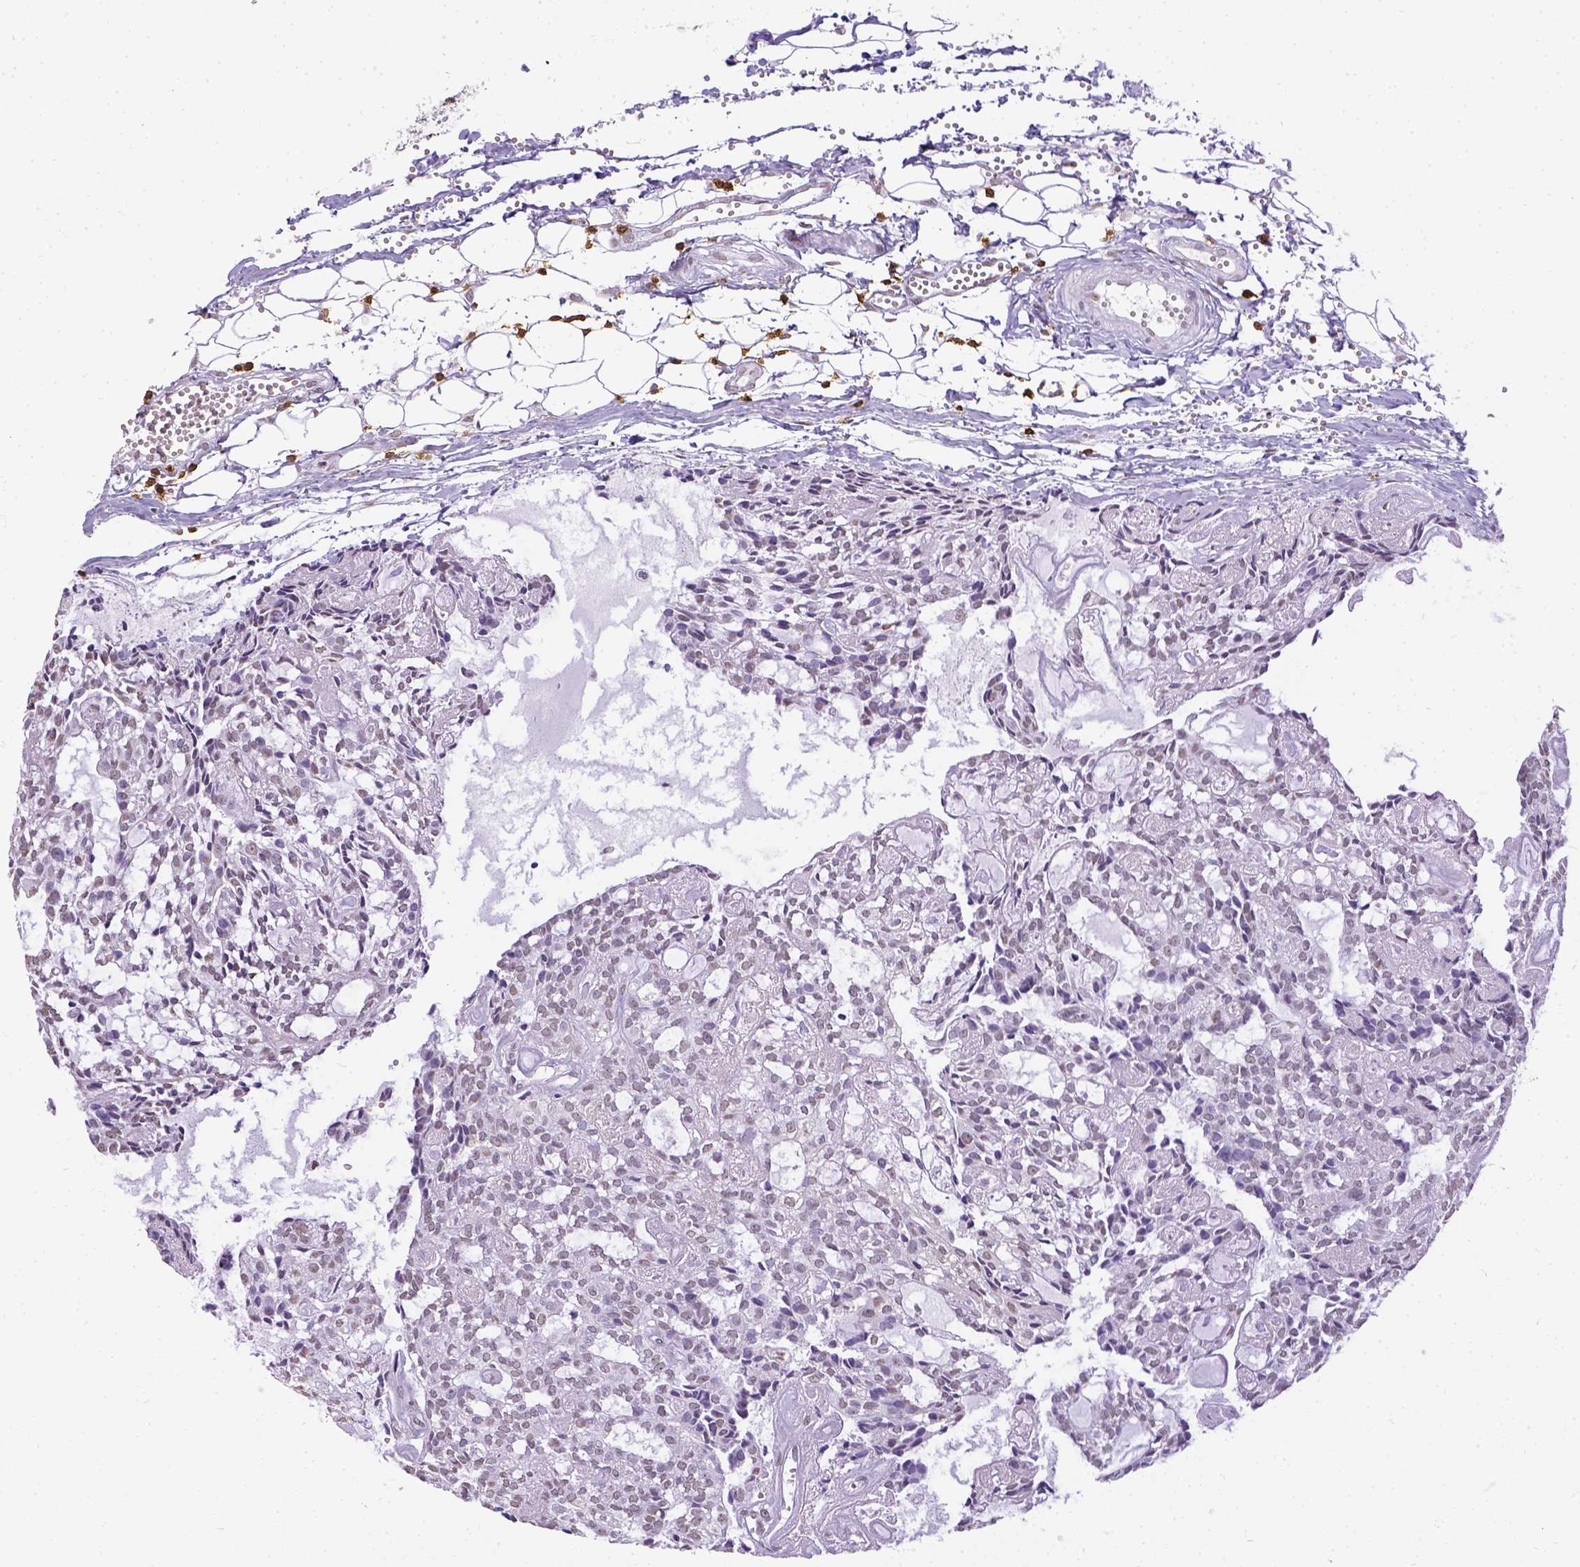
{"staining": {"intensity": "negative", "quantity": "none", "location": "none"}, "tissue": "head and neck cancer", "cell_type": "Tumor cells", "image_type": "cancer", "snomed": [{"axis": "morphology", "description": "Adenocarcinoma, NOS"}, {"axis": "topography", "description": "Head-Neck"}], "caption": "Immunohistochemistry (IHC) of head and neck cancer exhibits no staining in tumor cells.", "gene": "CD3E", "patient": {"sex": "female", "age": 62}}